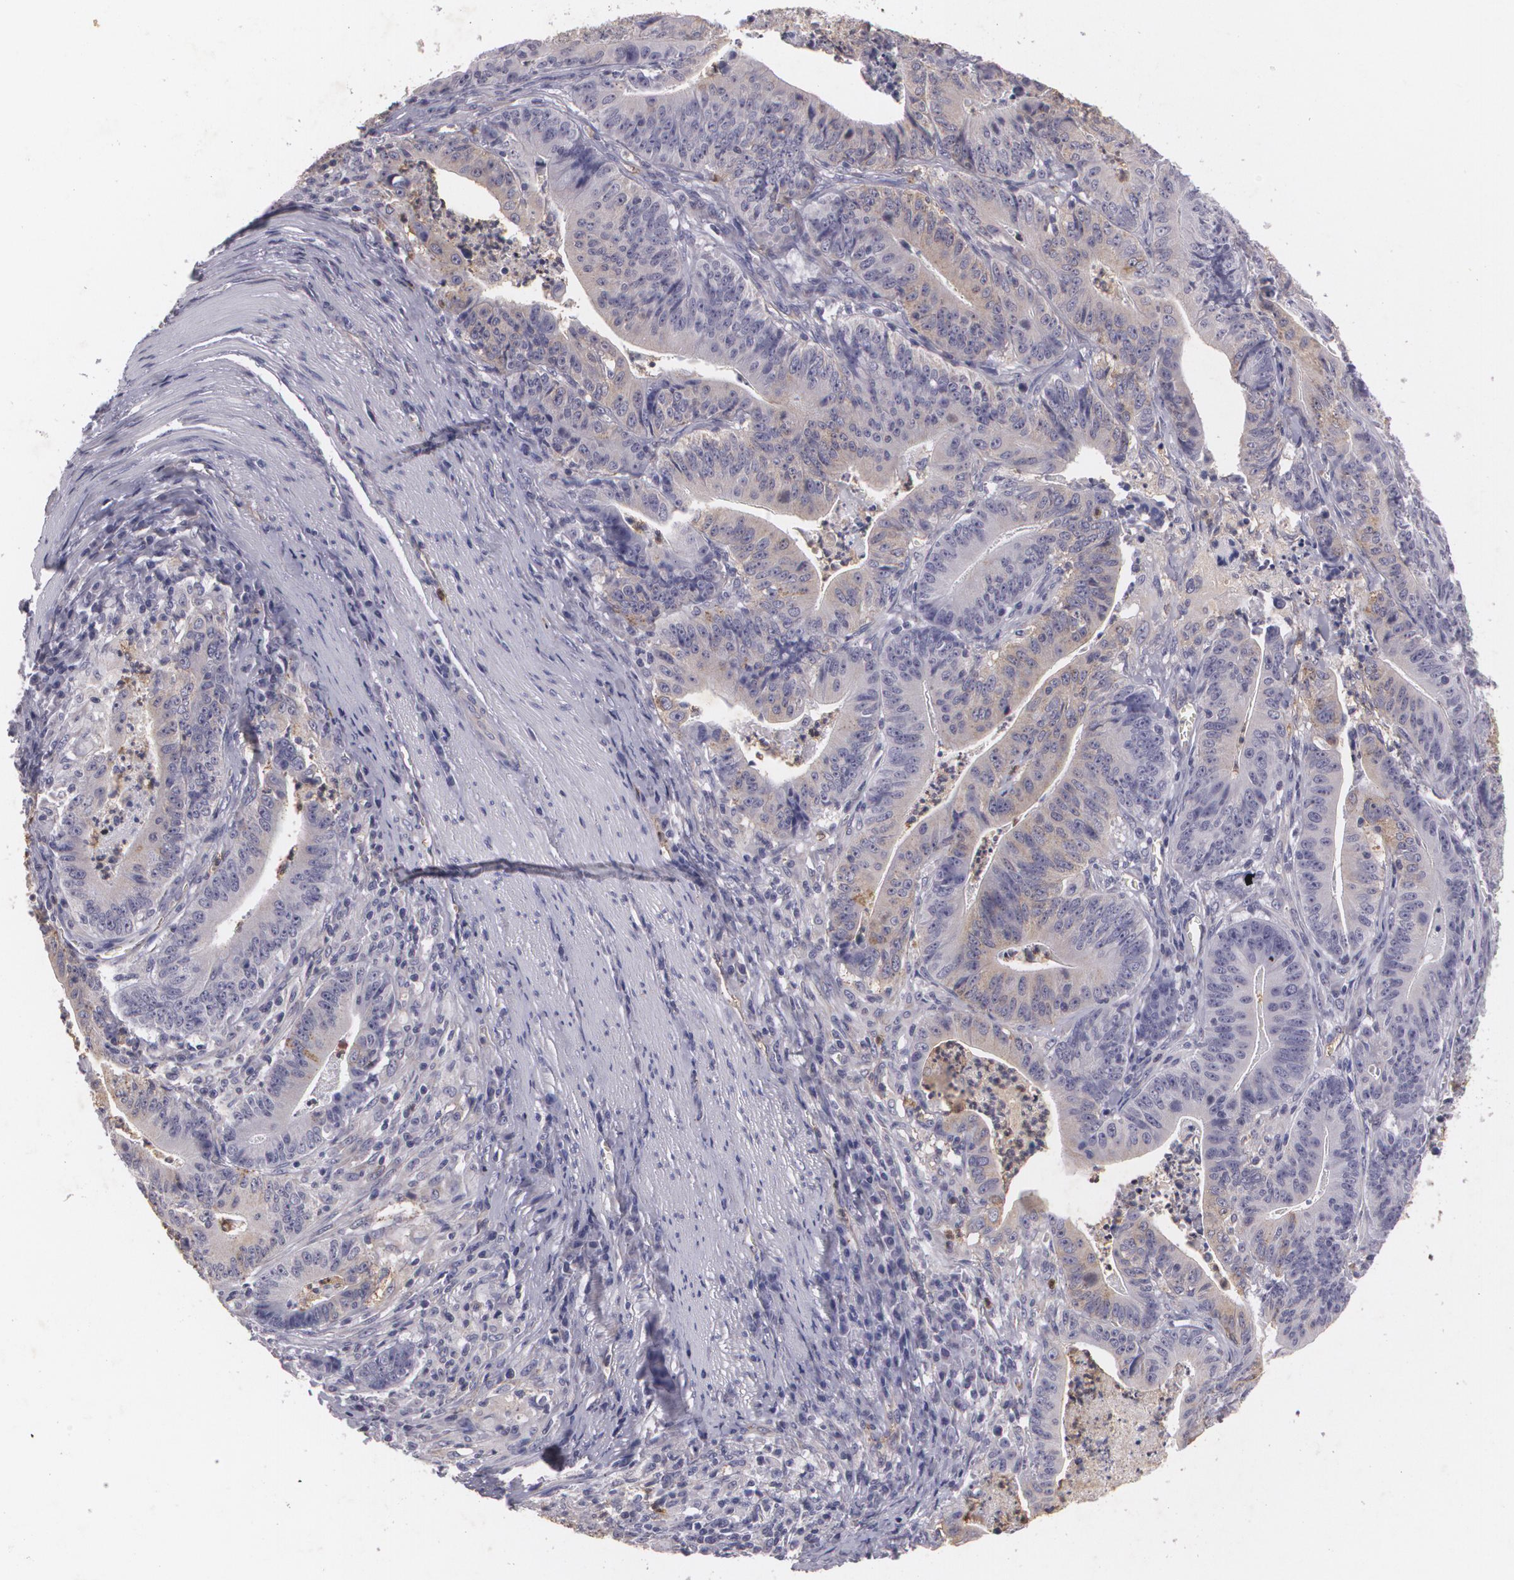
{"staining": {"intensity": "weak", "quantity": "25%-75%", "location": "cytoplasmic/membranous"}, "tissue": "stomach cancer", "cell_type": "Tumor cells", "image_type": "cancer", "snomed": [{"axis": "morphology", "description": "Adenocarcinoma, NOS"}, {"axis": "topography", "description": "Stomach, lower"}], "caption": "Approximately 25%-75% of tumor cells in human stomach adenocarcinoma show weak cytoplasmic/membranous protein expression as visualized by brown immunohistochemical staining.", "gene": "KCNA4", "patient": {"sex": "female", "age": 86}}